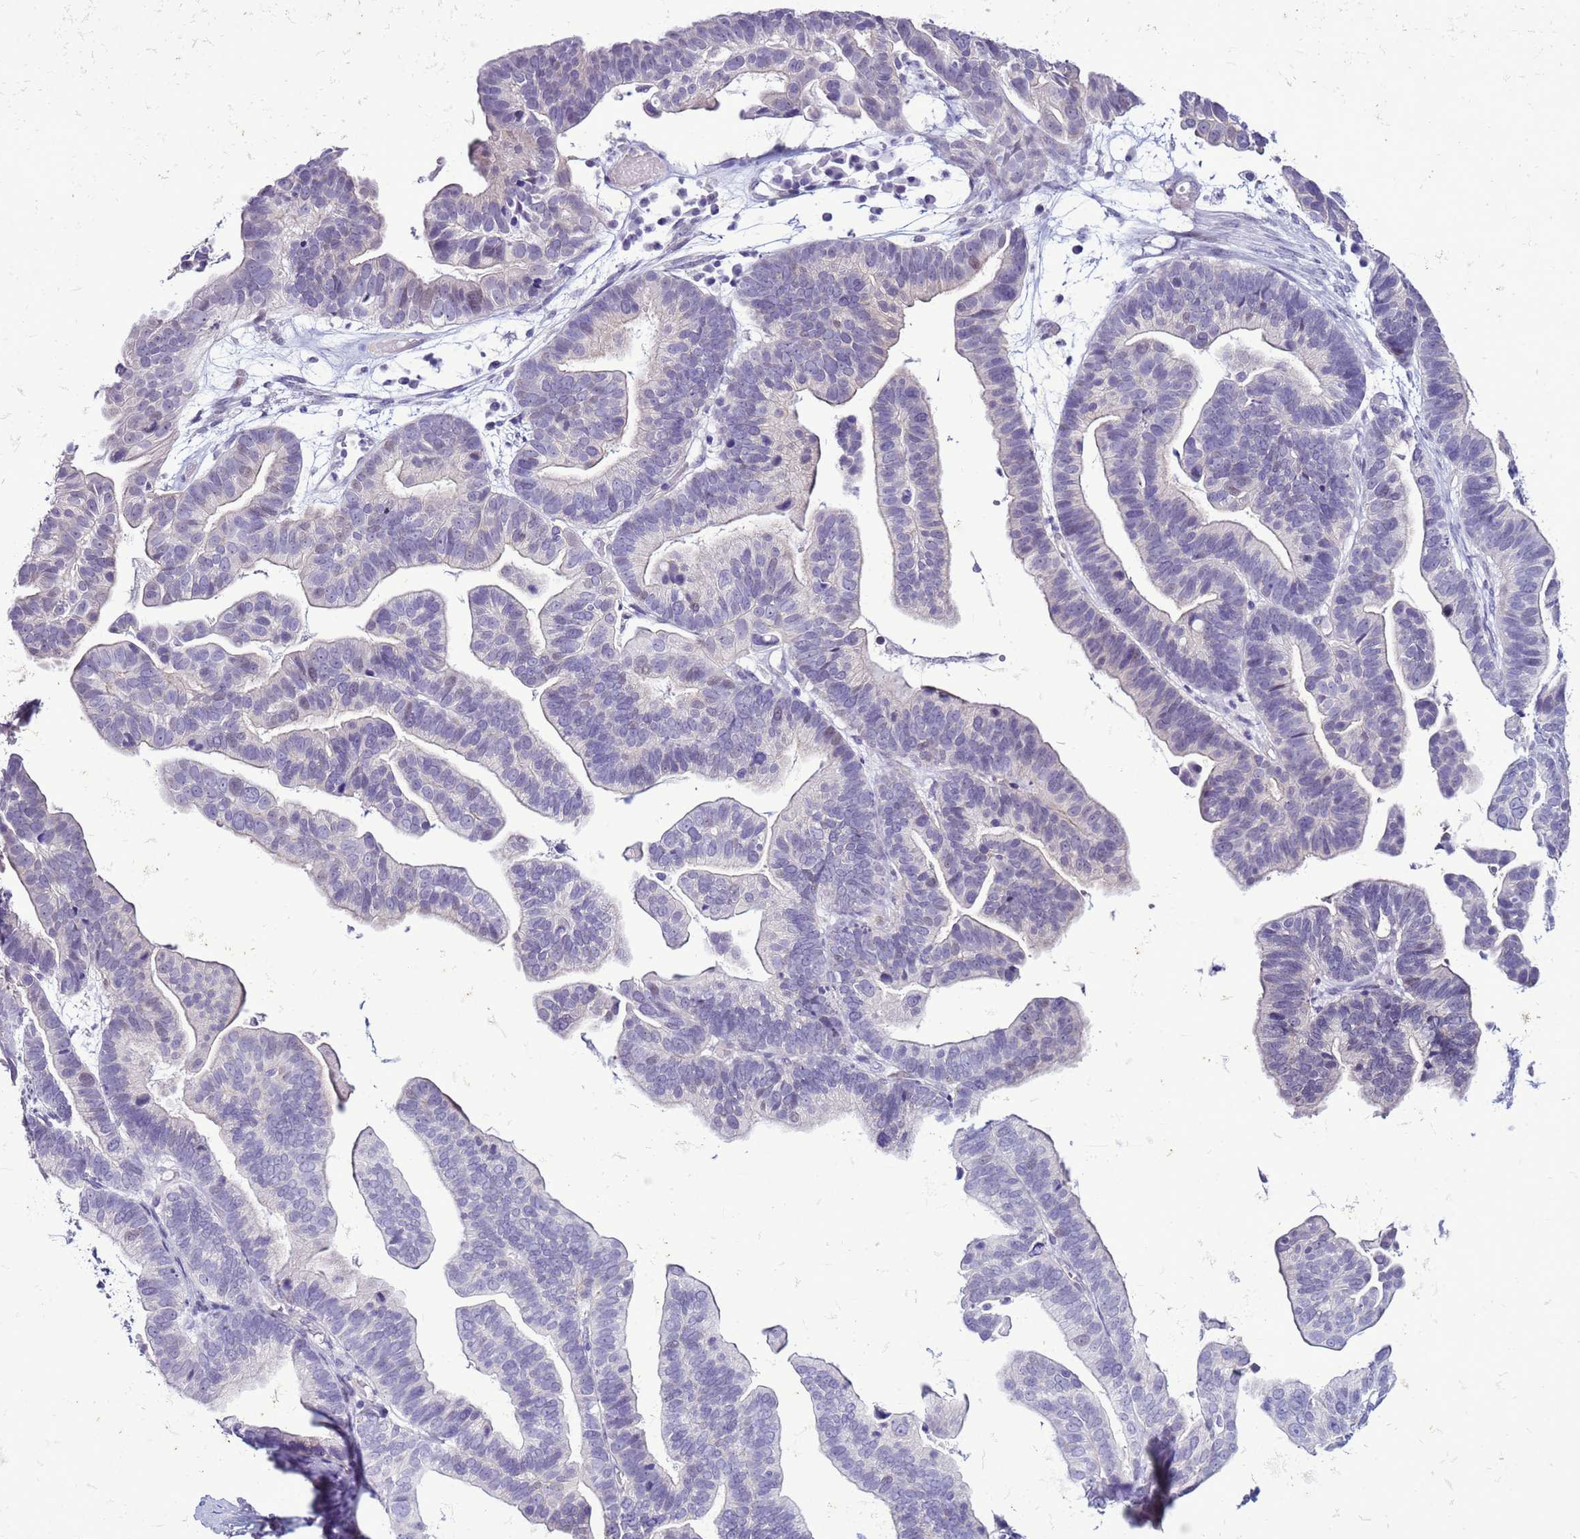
{"staining": {"intensity": "negative", "quantity": "none", "location": "none"}, "tissue": "ovarian cancer", "cell_type": "Tumor cells", "image_type": "cancer", "snomed": [{"axis": "morphology", "description": "Cystadenocarcinoma, serous, NOS"}, {"axis": "topography", "description": "Ovary"}], "caption": "Human serous cystadenocarcinoma (ovarian) stained for a protein using immunohistochemistry (IHC) reveals no positivity in tumor cells.", "gene": "LRRC10B", "patient": {"sex": "female", "age": 56}}